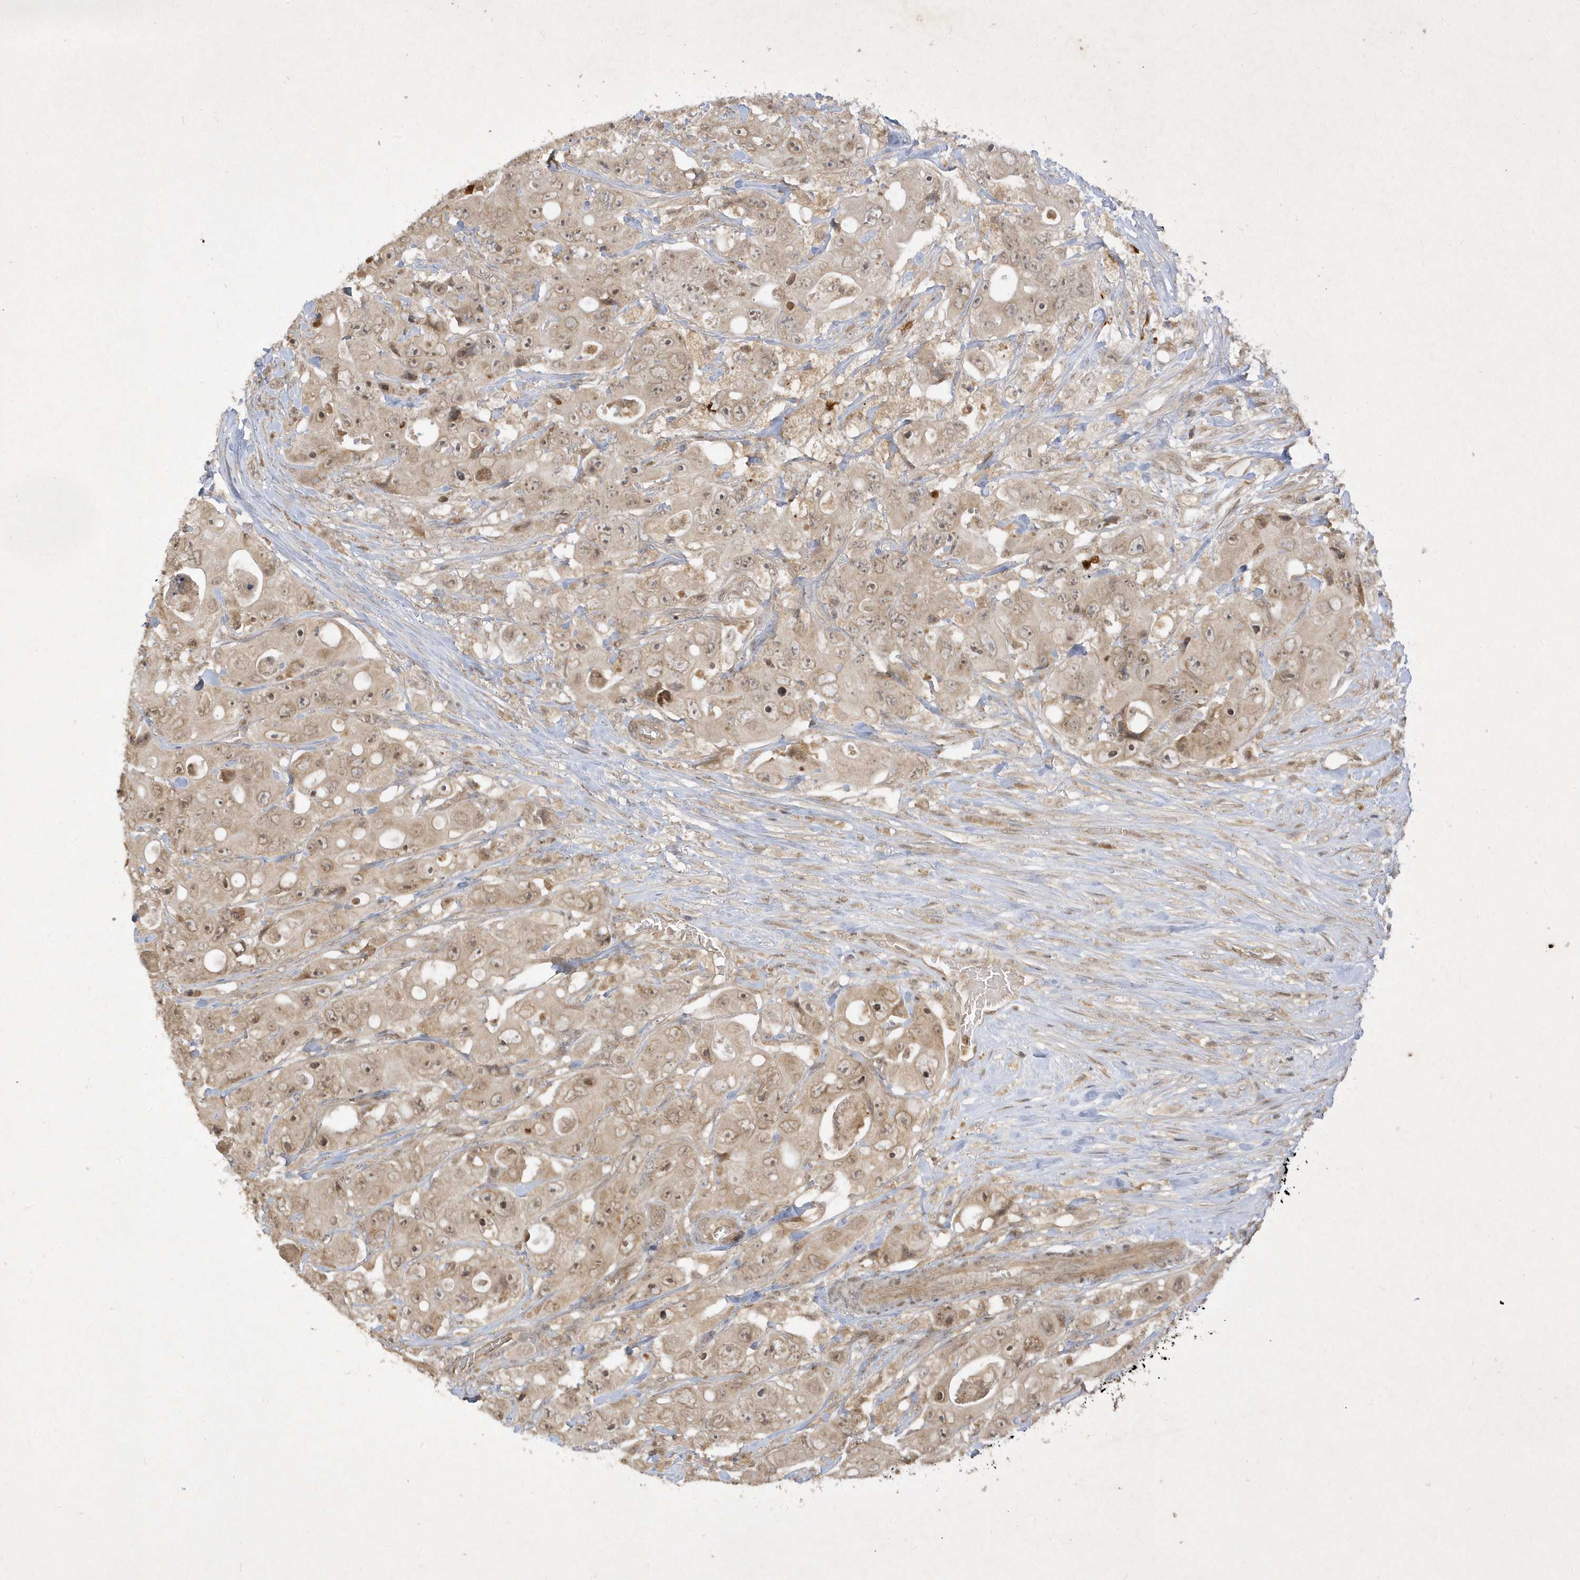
{"staining": {"intensity": "weak", "quantity": ">75%", "location": "cytoplasmic/membranous"}, "tissue": "colorectal cancer", "cell_type": "Tumor cells", "image_type": "cancer", "snomed": [{"axis": "morphology", "description": "Adenocarcinoma, NOS"}, {"axis": "topography", "description": "Colon"}], "caption": "This micrograph demonstrates immunohistochemistry staining of human colorectal cancer, with low weak cytoplasmic/membranous positivity in approximately >75% of tumor cells.", "gene": "ZNF213", "patient": {"sex": "female", "age": 46}}